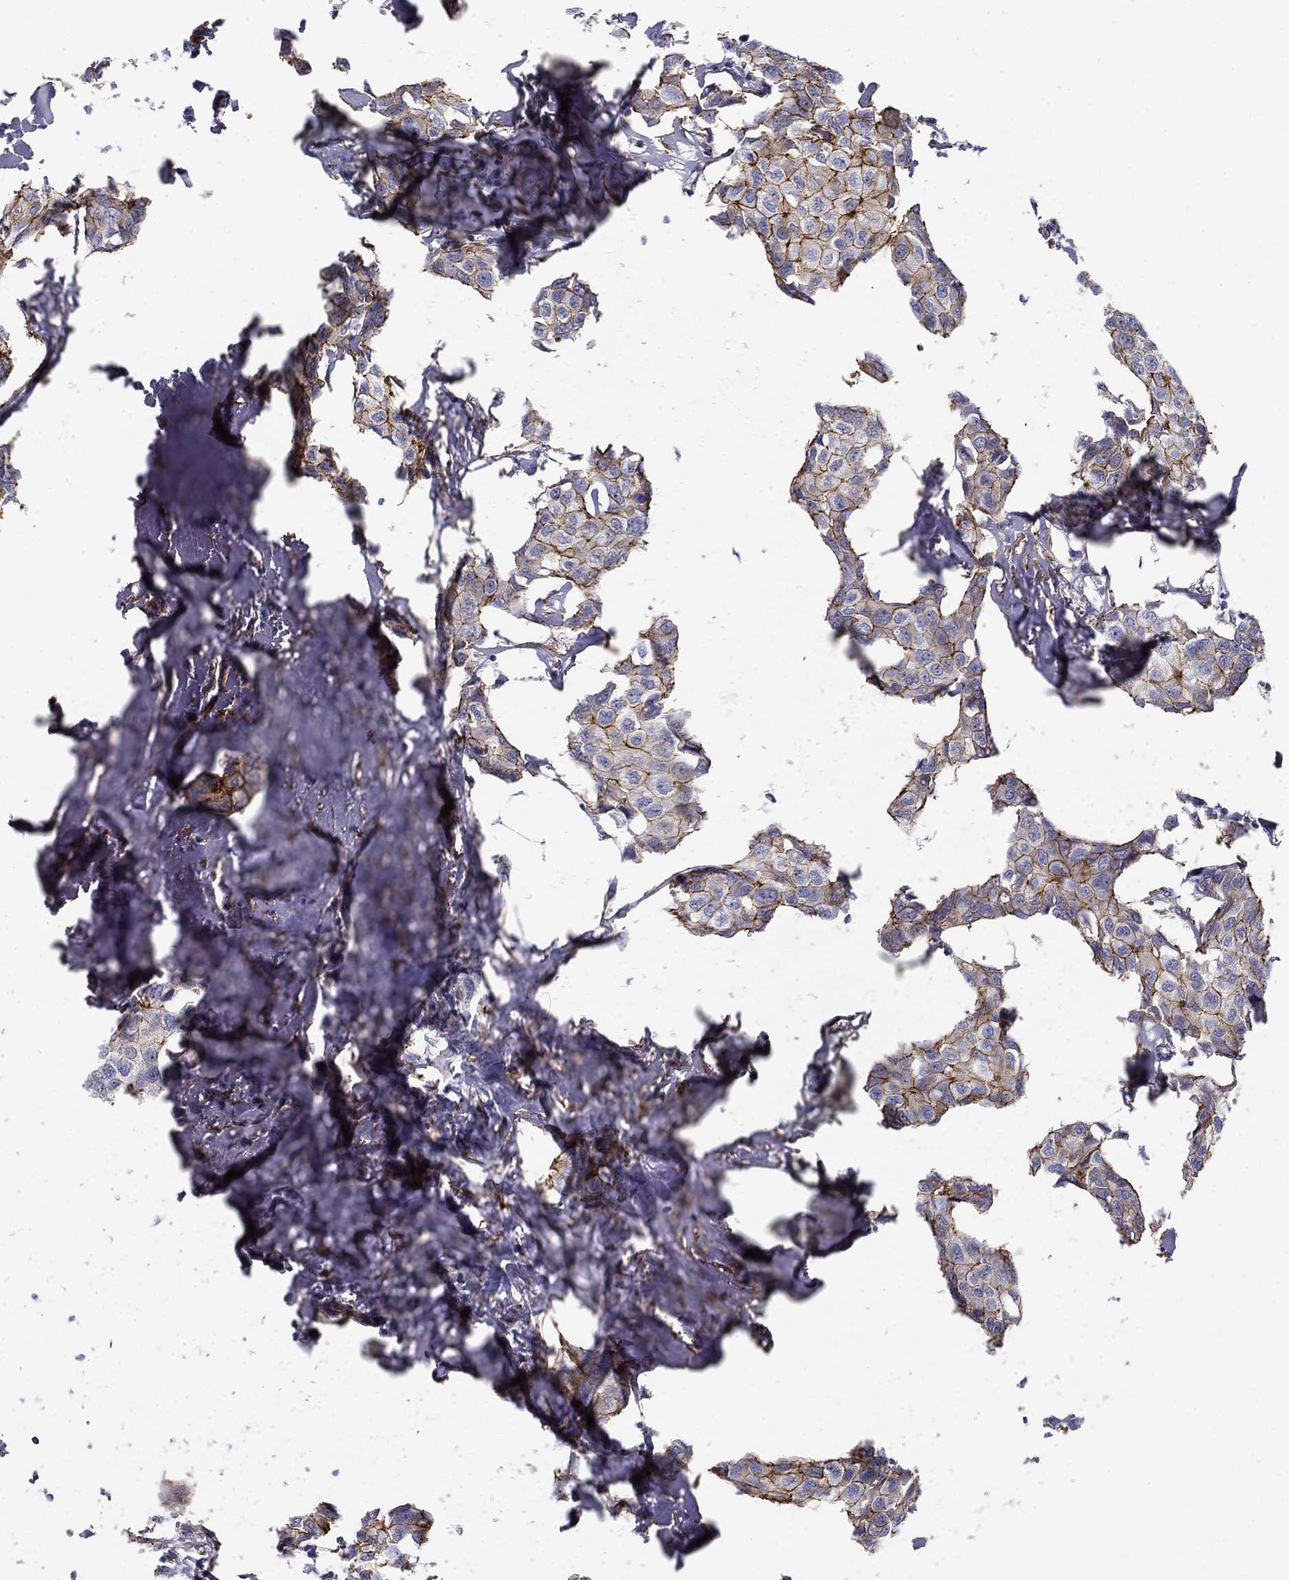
{"staining": {"intensity": "strong", "quantity": "25%-75%", "location": "cytoplasmic/membranous"}, "tissue": "breast cancer", "cell_type": "Tumor cells", "image_type": "cancer", "snomed": [{"axis": "morphology", "description": "Duct carcinoma"}, {"axis": "topography", "description": "Breast"}], "caption": "Approximately 25%-75% of tumor cells in human breast intraductal carcinoma show strong cytoplasmic/membranous protein positivity as visualized by brown immunohistochemical staining.", "gene": "KRBA1", "patient": {"sex": "female", "age": 80}}